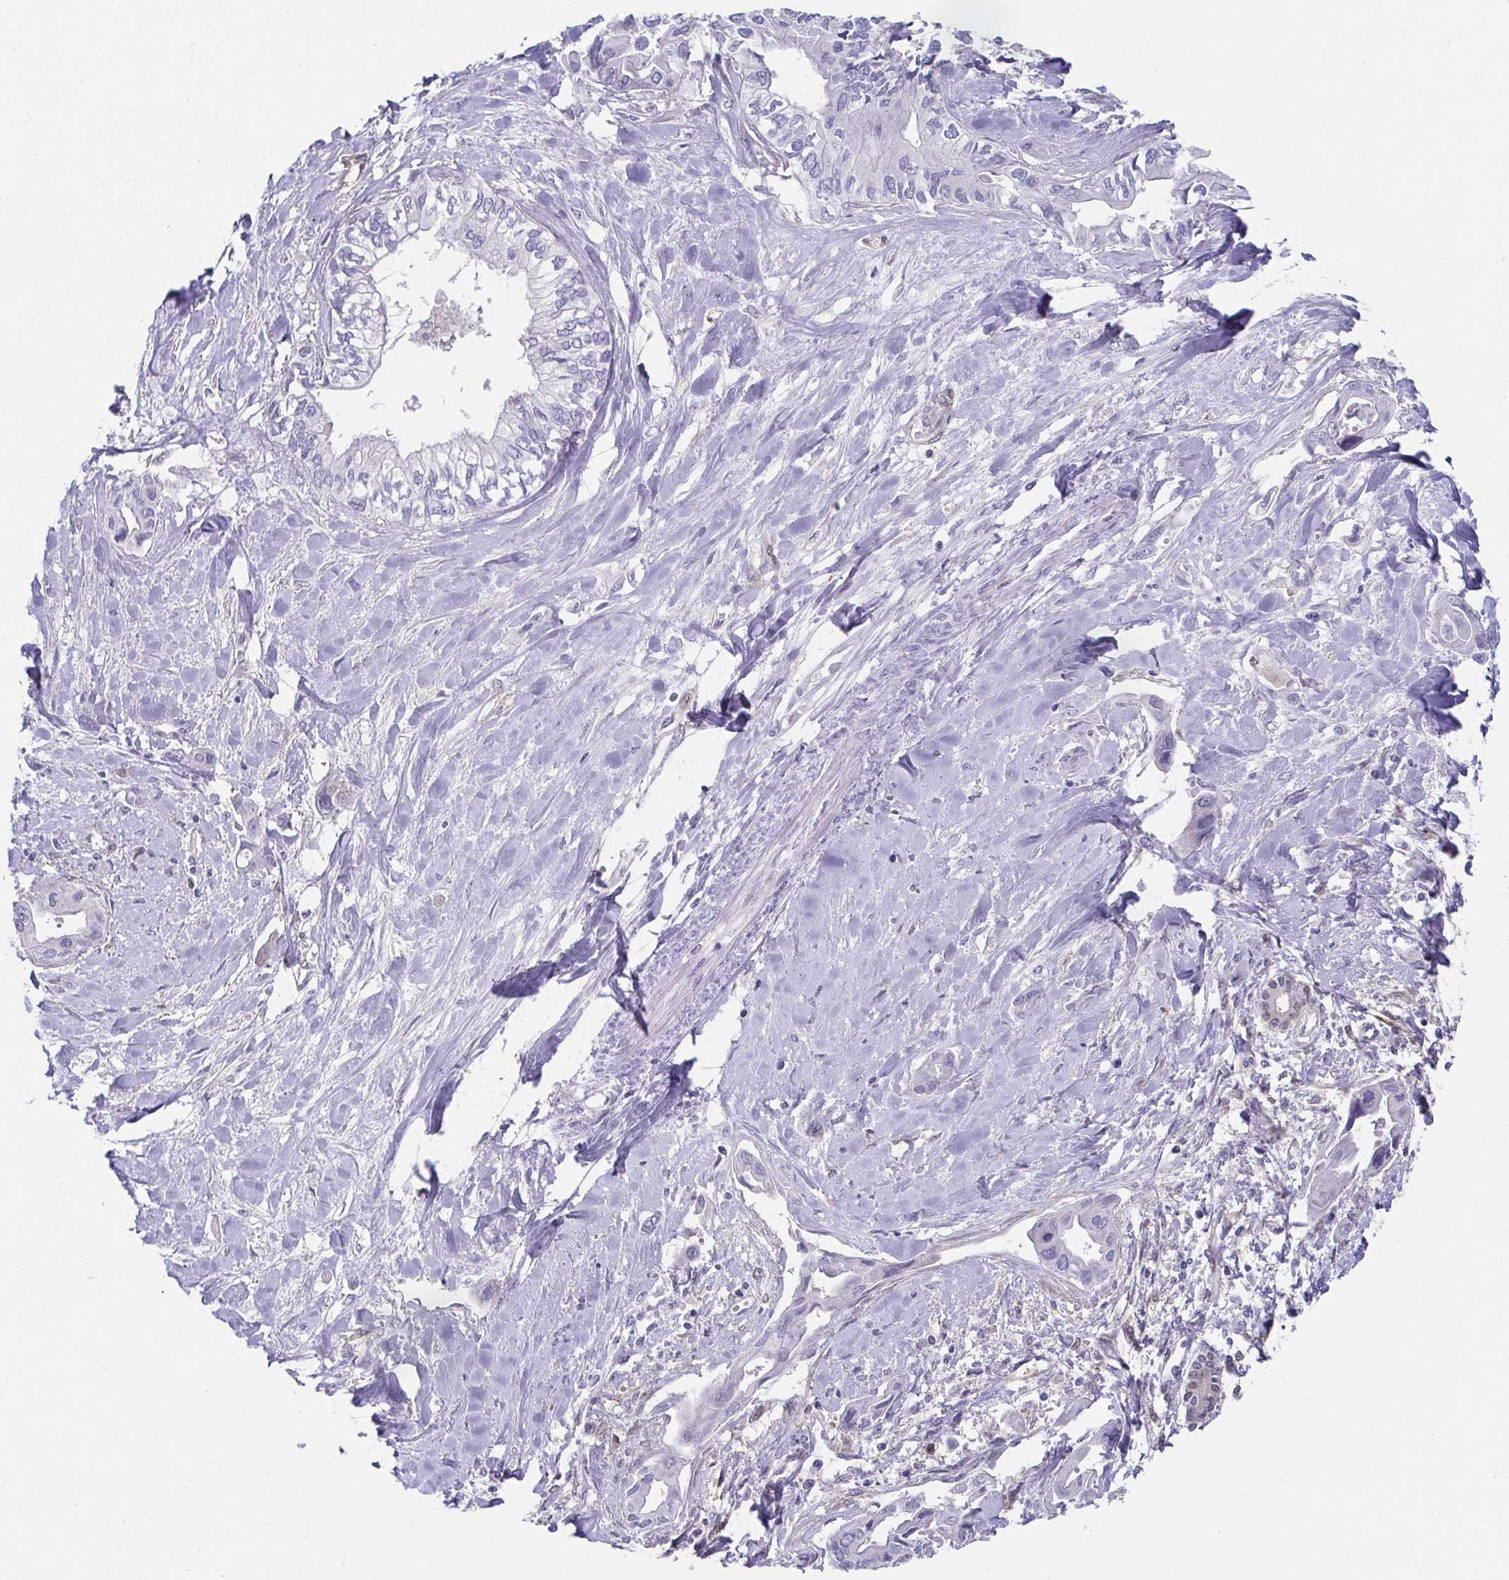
{"staining": {"intensity": "negative", "quantity": "none", "location": "none"}, "tissue": "liver cancer", "cell_type": "Tumor cells", "image_type": "cancer", "snomed": [{"axis": "morphology", "description": "Cholangiocarcinoma"}, {"axis": "topography", "description": "Liver"}], "caption": "IHC histopathology image of neoplastic tissue: liver cancer stained with DAB (3,3'-diaminobenzidine) exhibits no significant protein positivity in tumor cells.", "gene": "RBP1", "patient": {"sex": "female", "age": 64}}